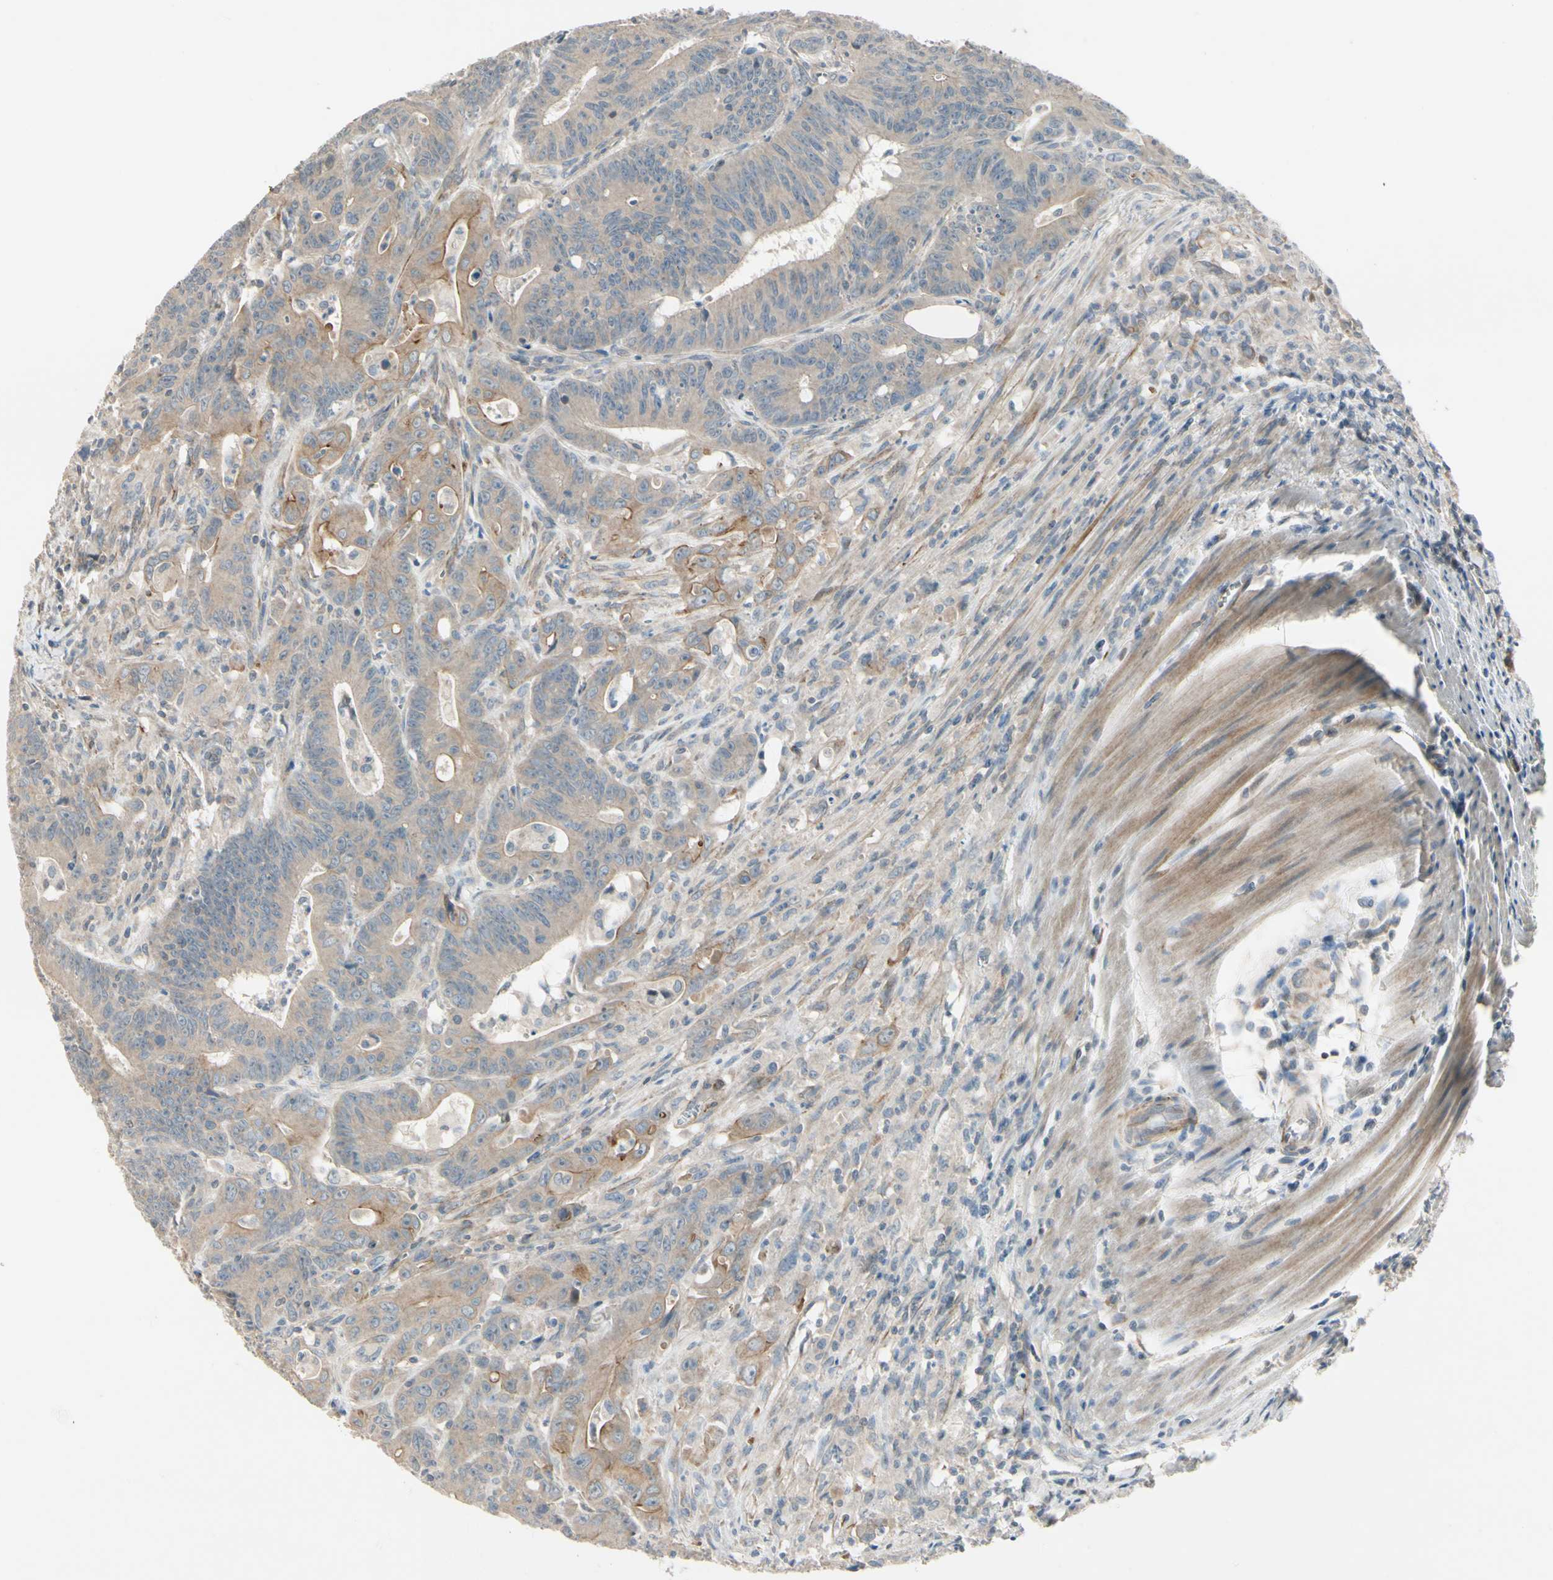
{"staining": {"intensity": "moderate", "quantity": "25%-75%", "location": "cytoplasmic/membranous"}, "tissue": "colorectal cancer", "cell_type": "Tumor cells", "image_type": "cancer", "snomed": [{"axis": "morphology", "description": "Adenocarcinoma, NOS"}, {"axis": "topography", "description": "Colon"}], "caption": "Brown immunohistochemical staining in adenocarcinoma (colorectal) demonstrates moderate cytoplasmic/membranous positivity in about 25%-75% of tumor cells. Immunohistochemistry (ihc) stains the protein of interest in brown and the nuclei are stained blue.", "gene": "PPP3CB", "patient": {"sex": "male", "age": 45}}